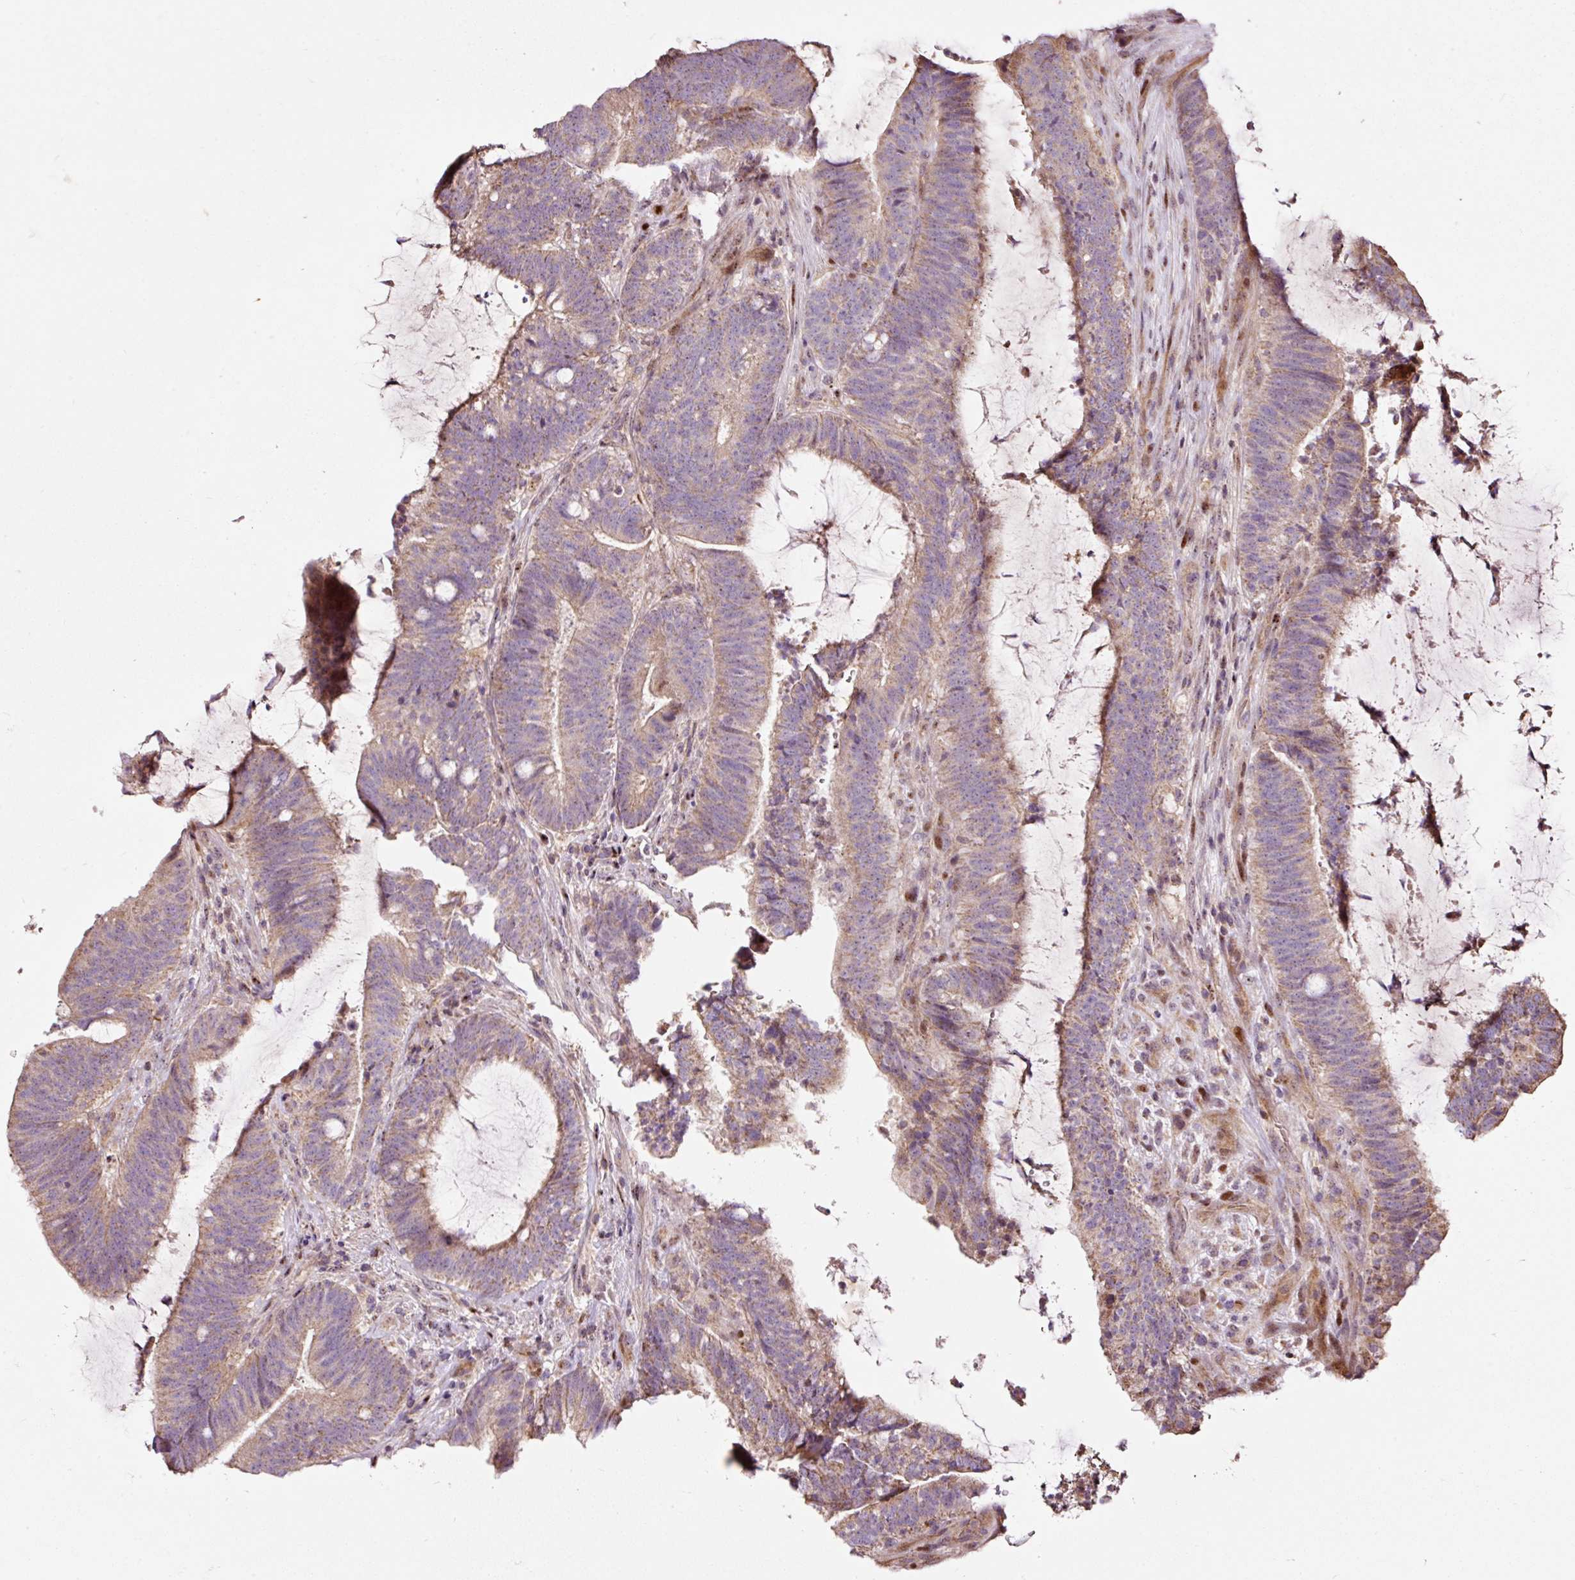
{"staining": {"intensity": "weak", "quantity": "25%-75%", "location": "cytoplasmic/membranous"}, "tissue": "colorectal cancer", "cell_type": "Tumor cells", "image_type": "cancer", "snomed": [{"axis": "morphology", "description": "Adenocarcinoma, NOS"}, {"axis": "topography", "description": "Colon"}], "caption": "Colorectal cancer was stained to show a protein in brown. There is low levels of weak cytoplasmic/membranous staining in about 25%-75% of tumor cells.", "gene": "BOLA3", "patient": {"sex": "female", "age": 43}}